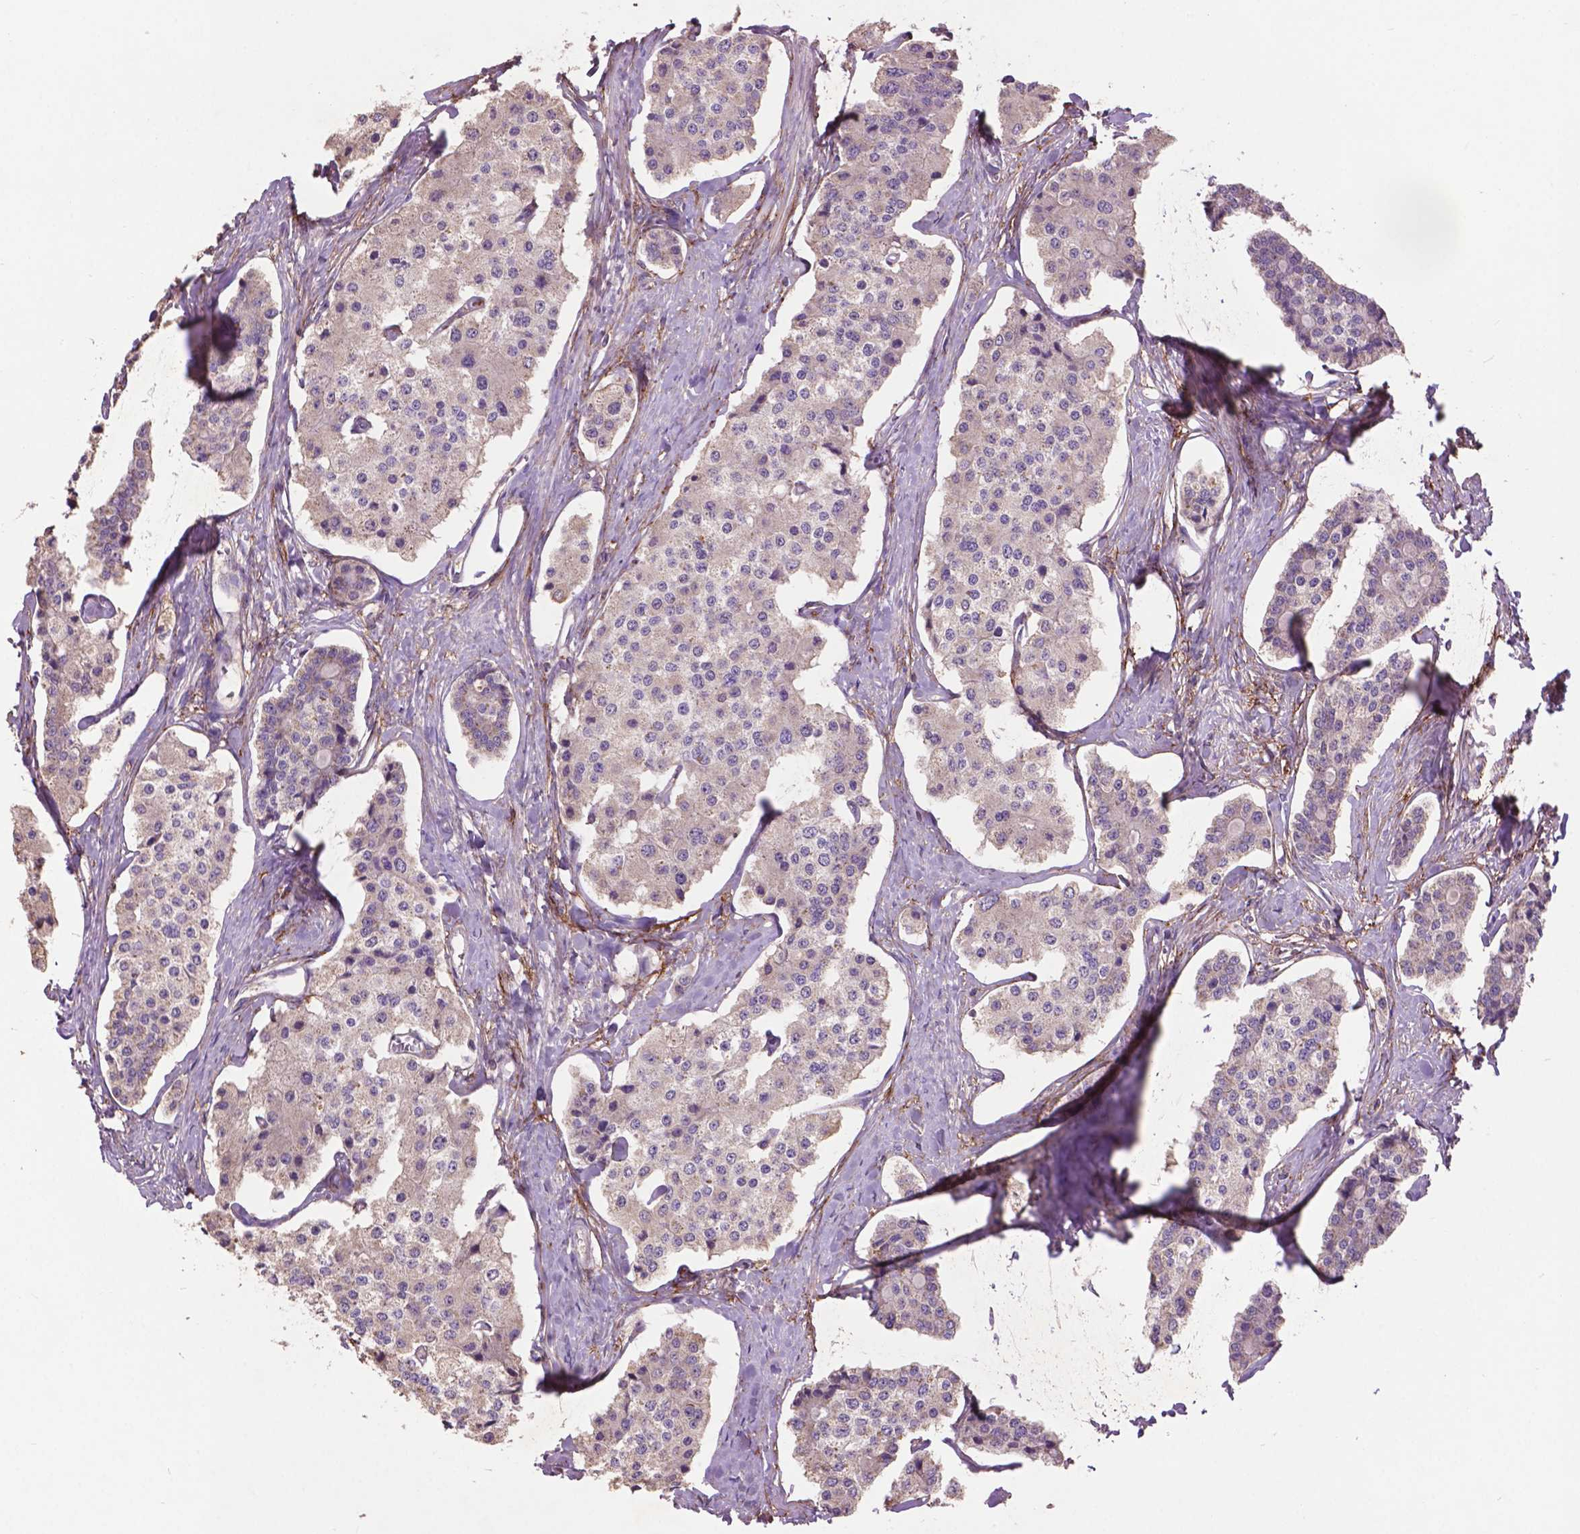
{"staining": {"intensity": "negative", "quantity": "none", "location": "none"}, "tissue": "carcinoid", "cell_type": "Tumor cells", "image_type": "cancer", "snomed": [{"axis": "morphology", "description": "Carcinoid, malignant, NOS"}, {"axis": "topography", "description": "Small intestine"}], "caption": "Tumor cells show no significant positivity in carcinoid.", "gene": "LRRC3C", "patient": {"sex": "female", "age": 65}}